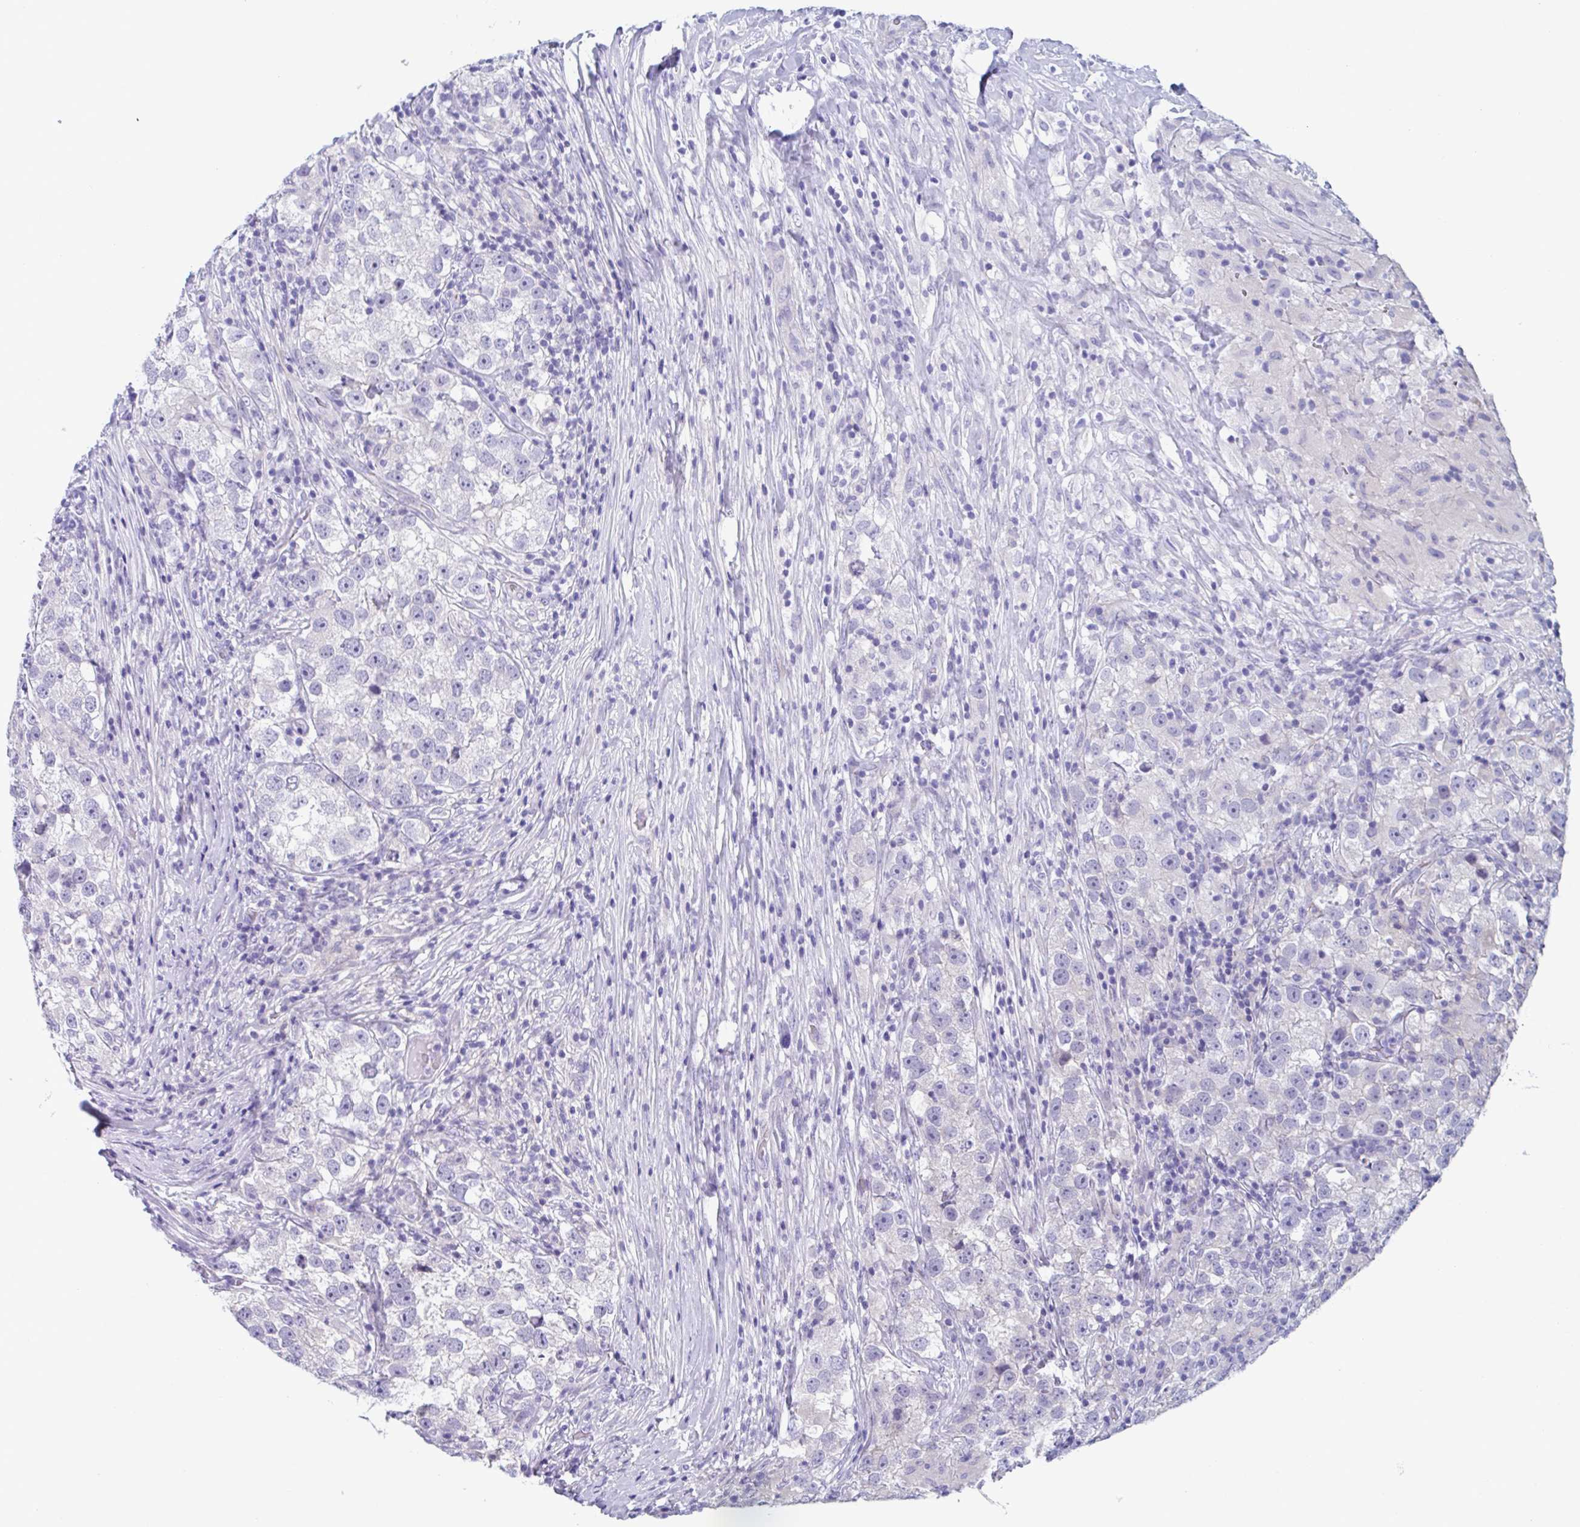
{"staining": {"intensity": "negative", "quantity": "none", "location": "none"}, "tissue": "testis cancer", "cell_type": "Tumor cells", "image_type": "cancer", "snomed": [{"axis": "morphology", "description": "Seminoma, NOS"}, {"axis": "topography", "description": "Testis"}], "caption": "An IHC image of testis seminoma is shown. There is no staining in tumor cells of testis seminoma.", "gene": "LPIN3", "patient": {"sex": "male", "age": 46}}